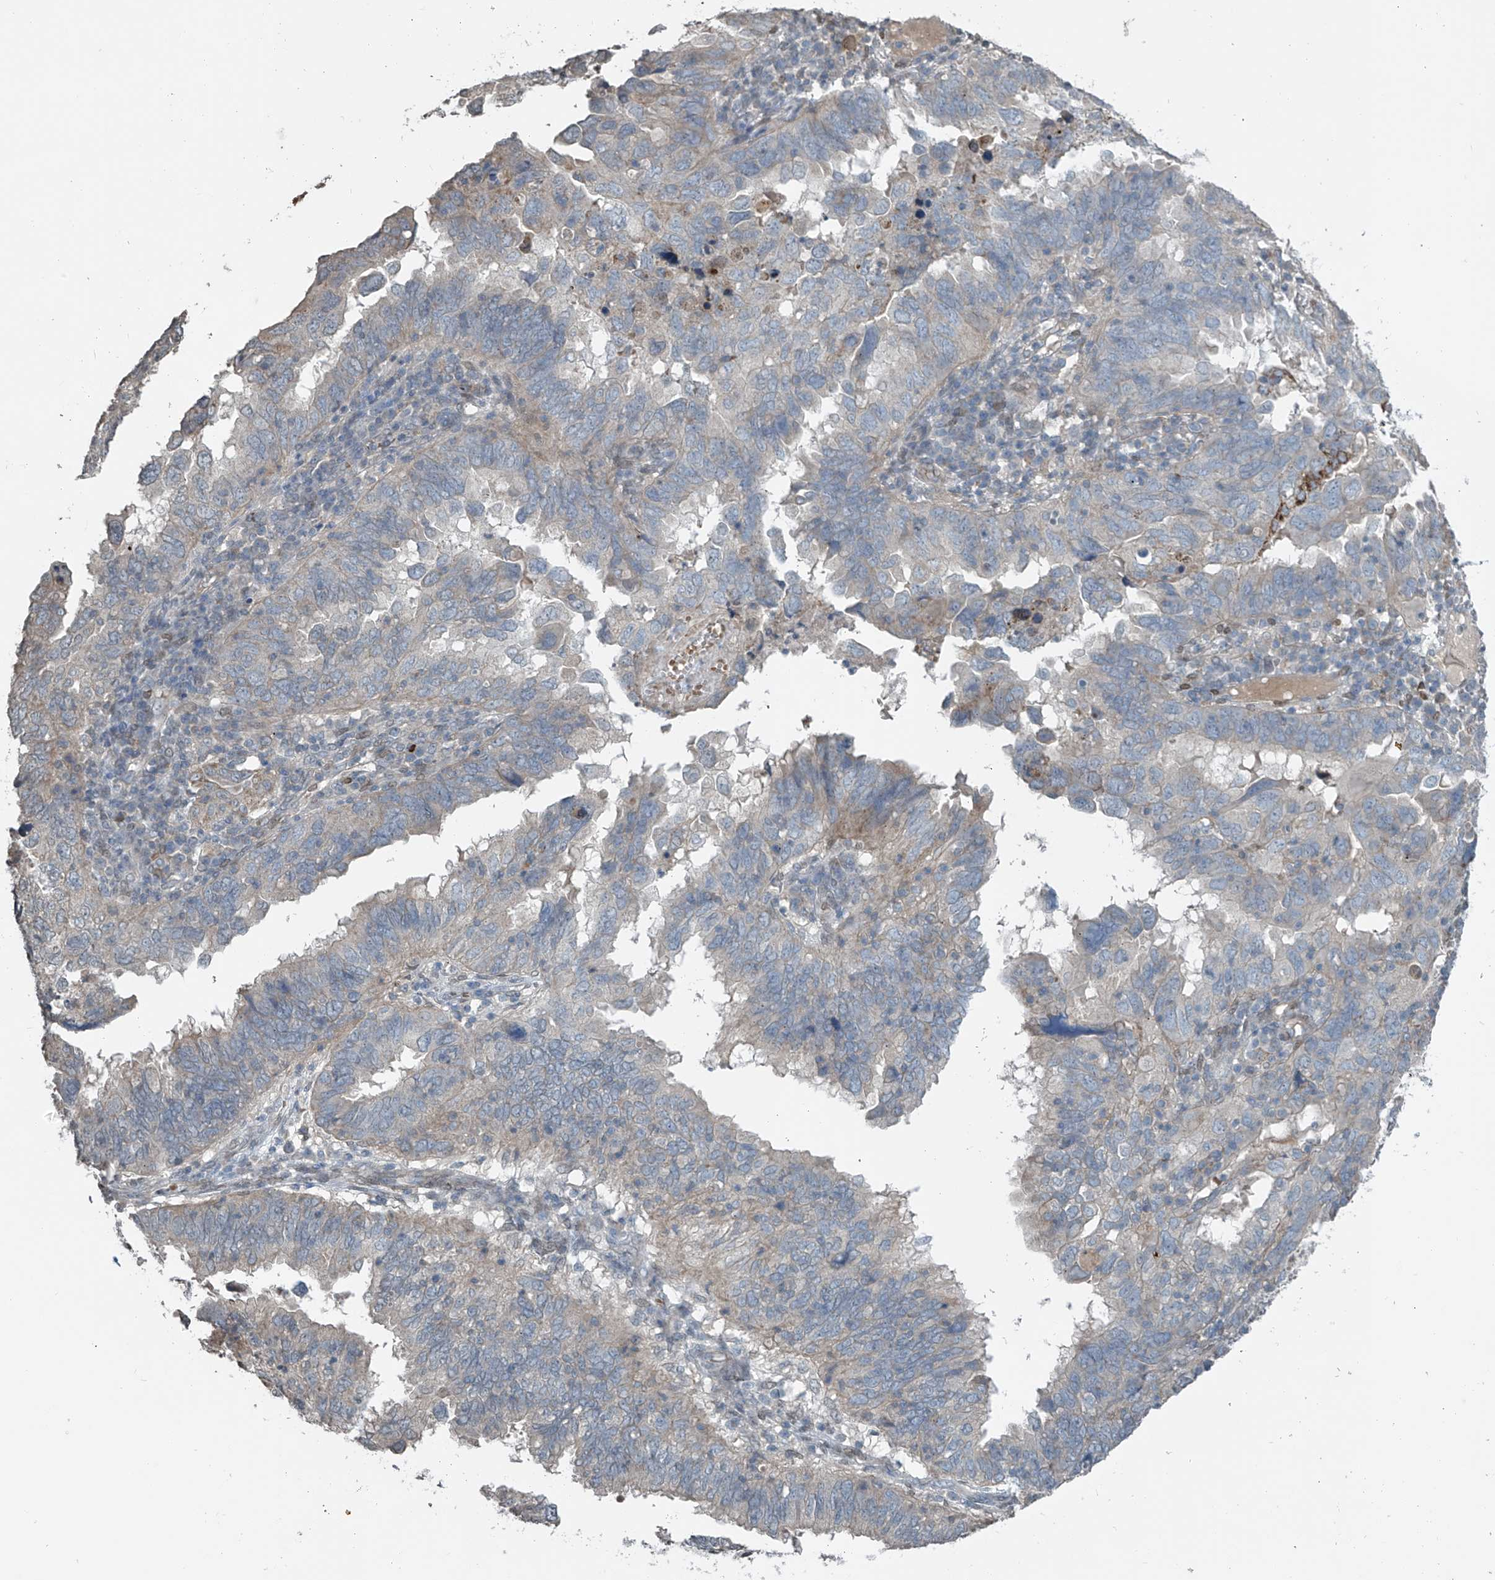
{"staining": {"intensity": "negative", "quantity": "none", "location": "none"}, "tissue": "endometrial cancer", "cell_type": "Tumor cells", "image_type": "cancer", "snomed": [{"axis": "morphology", "description": "Adenocarcinoma, NOS"}, {"axis": "topography", "description": "Uterus"}], "caption": "Histopathology image shows no significant protein positivity in tumor cells of adenocarcinoma (endometrial).", "gene": "HOXA11", "patient": {"sex": "female", "age": 77}}